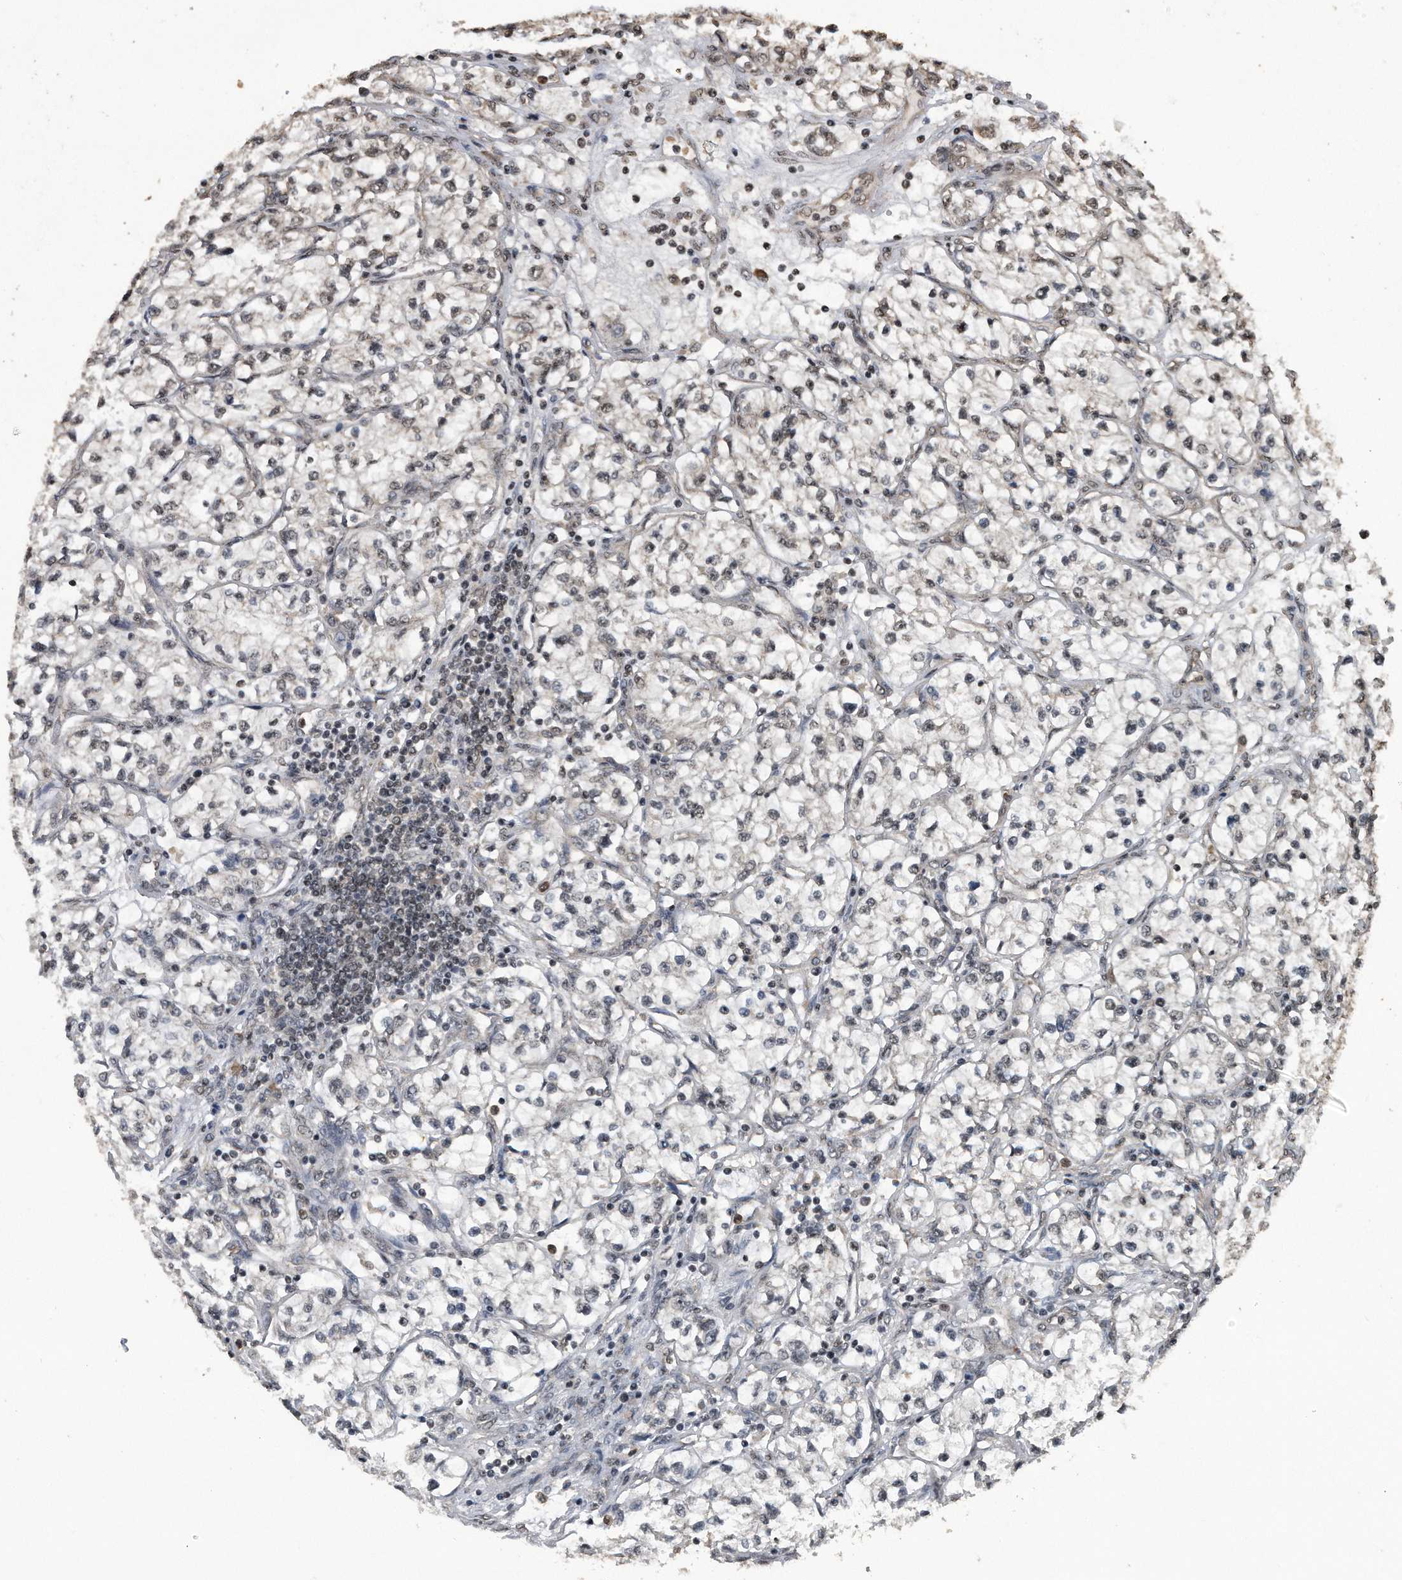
{"staining": {"intensity": "weak", "quantity": "<25%", "location": "nuclear"}, "tissue": "renal cancer", "cell_type": "Tumor cells", "image_type": "cancer", "snomed": [{"axis": "morphology", "description": "Adenocarcinoma, NOS"}, {"axis": "topography", "description": "Kidney"}], "caption": "Renal cancer stained for a protein using IHC demonstrates no staining tumor cells.", "gene": "CRYZL1", "patient": {"sex": "female", "age": 57}}